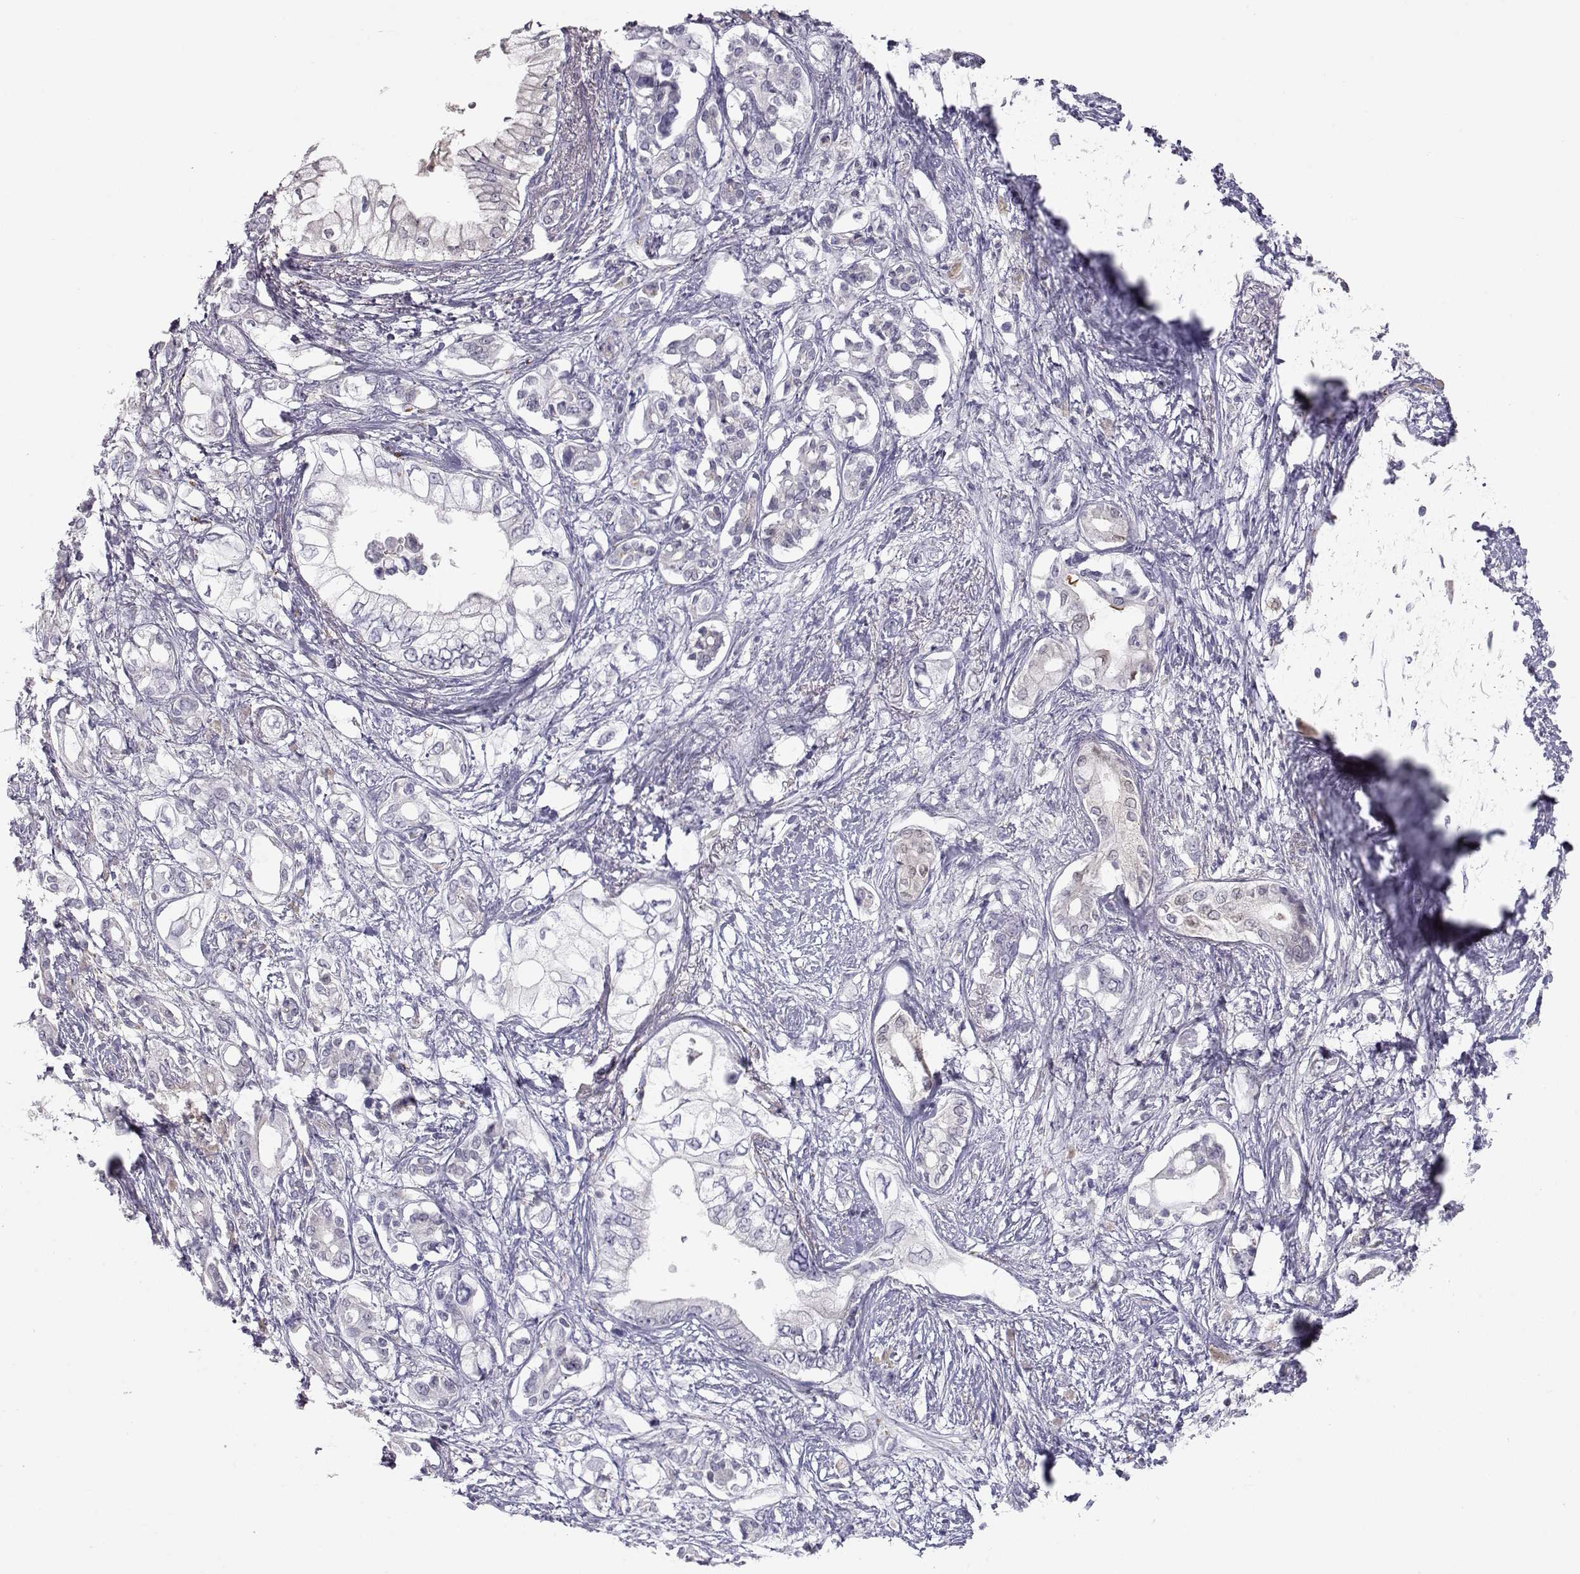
{"staining": {"intensity": "negative", "quantity": "none", "location": "none"}, "tissue": "pancreatic cancer", "cell_type": "Tumor cells", "image_type": "cancer", "snomed": [{"axis": "morphology", "description": "Adenocarcinoma, NOS"}, {"axis": "topography", "description": "Pancreas"}], "caption": "Tumor cells show no significant protein expression in pancreatic cancer.", "gene": "NPVF", "patient": {"sex": "female", "age": 63}}